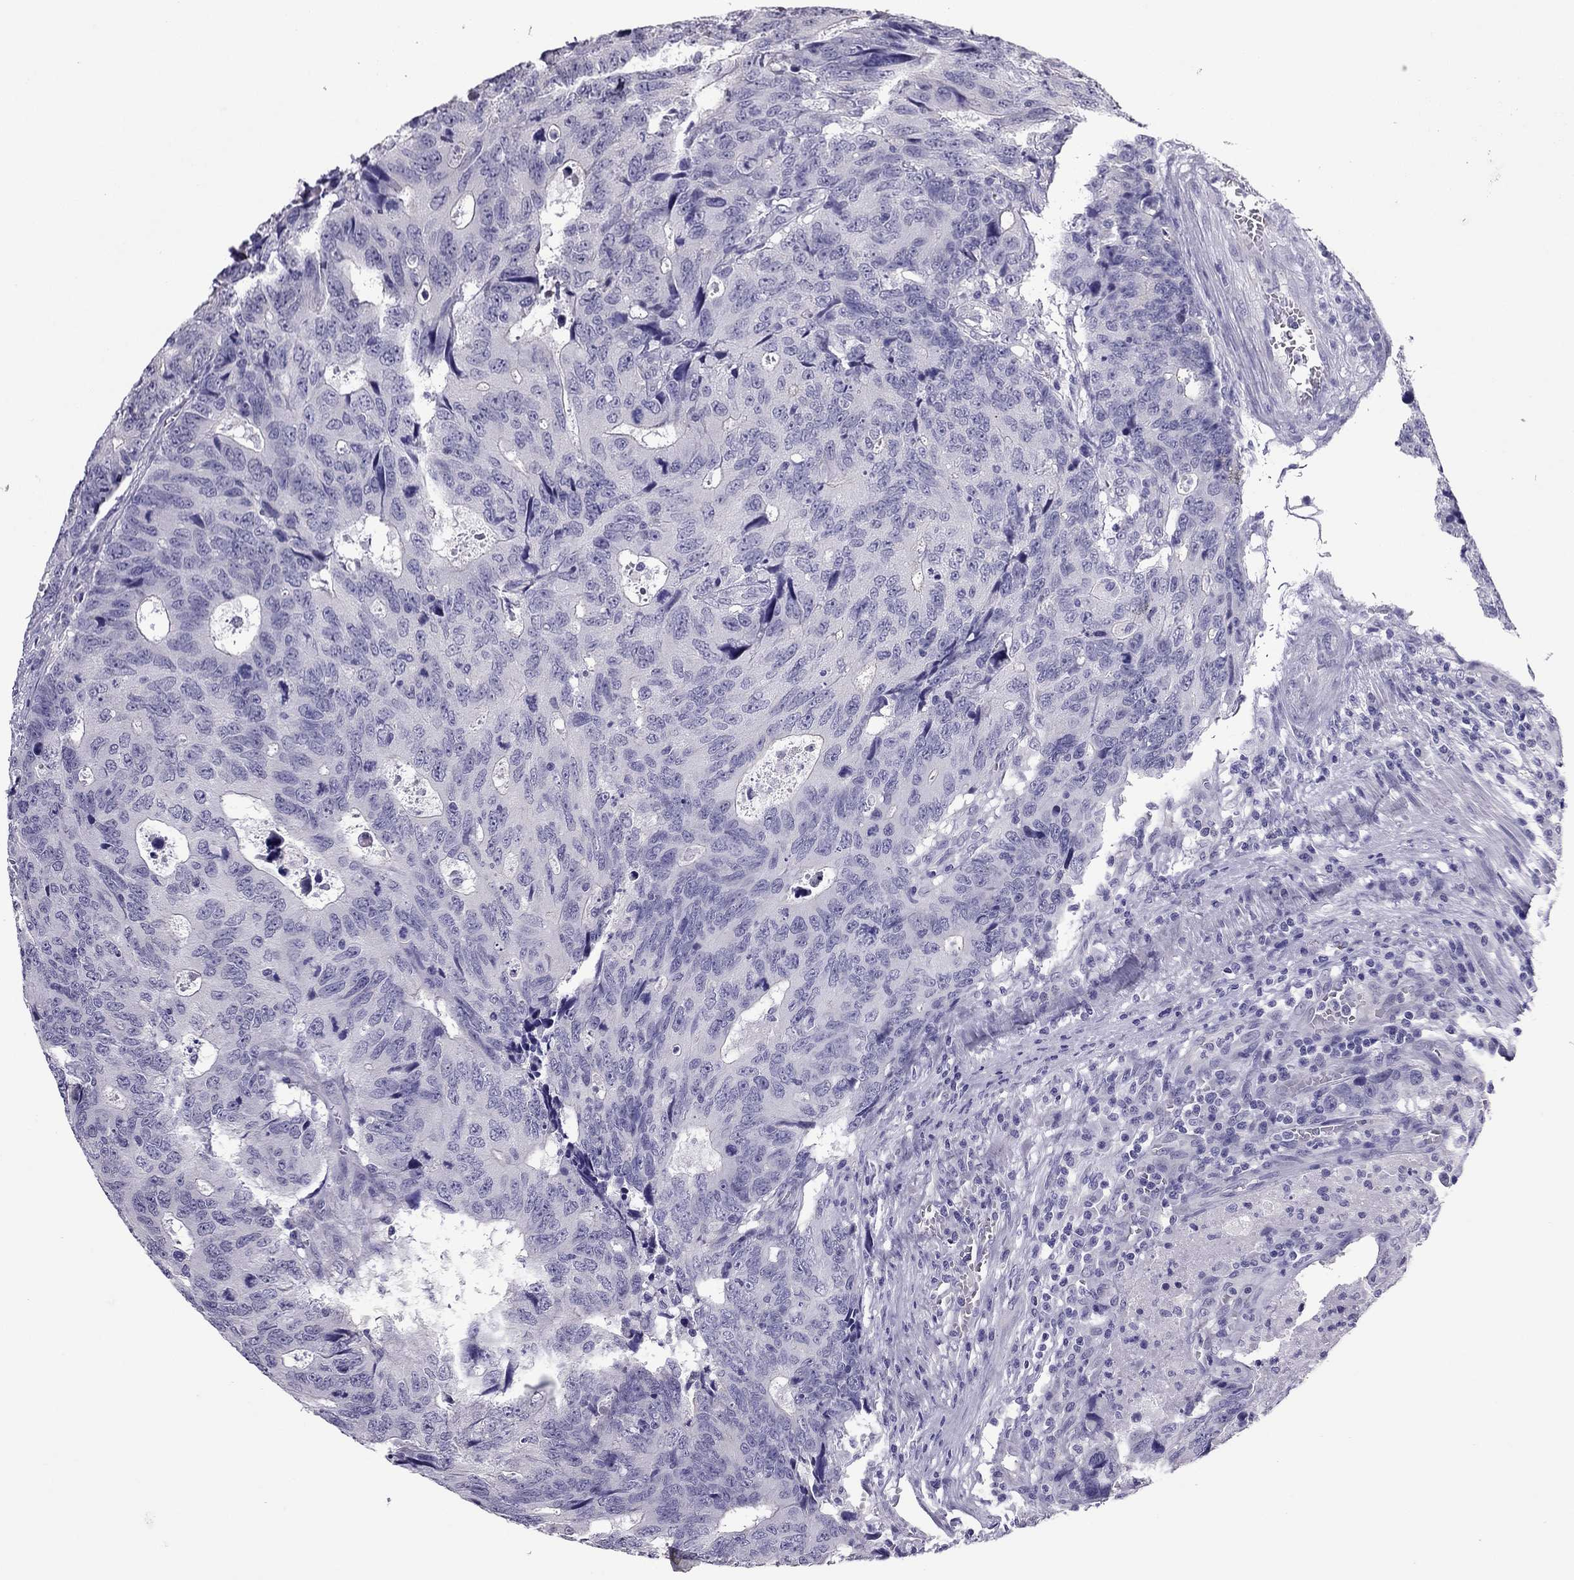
{"staining": {"intensity": "negative", "quantity": "none", "location": "none"}, "tissue": "colorectal cancer", "cell_type": "Tumor cells", "image_type": "cancer", "snomed": [{"axis": "morphology", "description": "Adenocarcinoma, NOS"}, {"axis": "topography", "description": "Colon"}], "caption": "Immunohistochemical staining of colorectal cancer shows no significant positivity in tumor cells. Nuclei are stained in blue.", "gene": "PDE6A", "patient": {"sex": "female", "age": 77}}